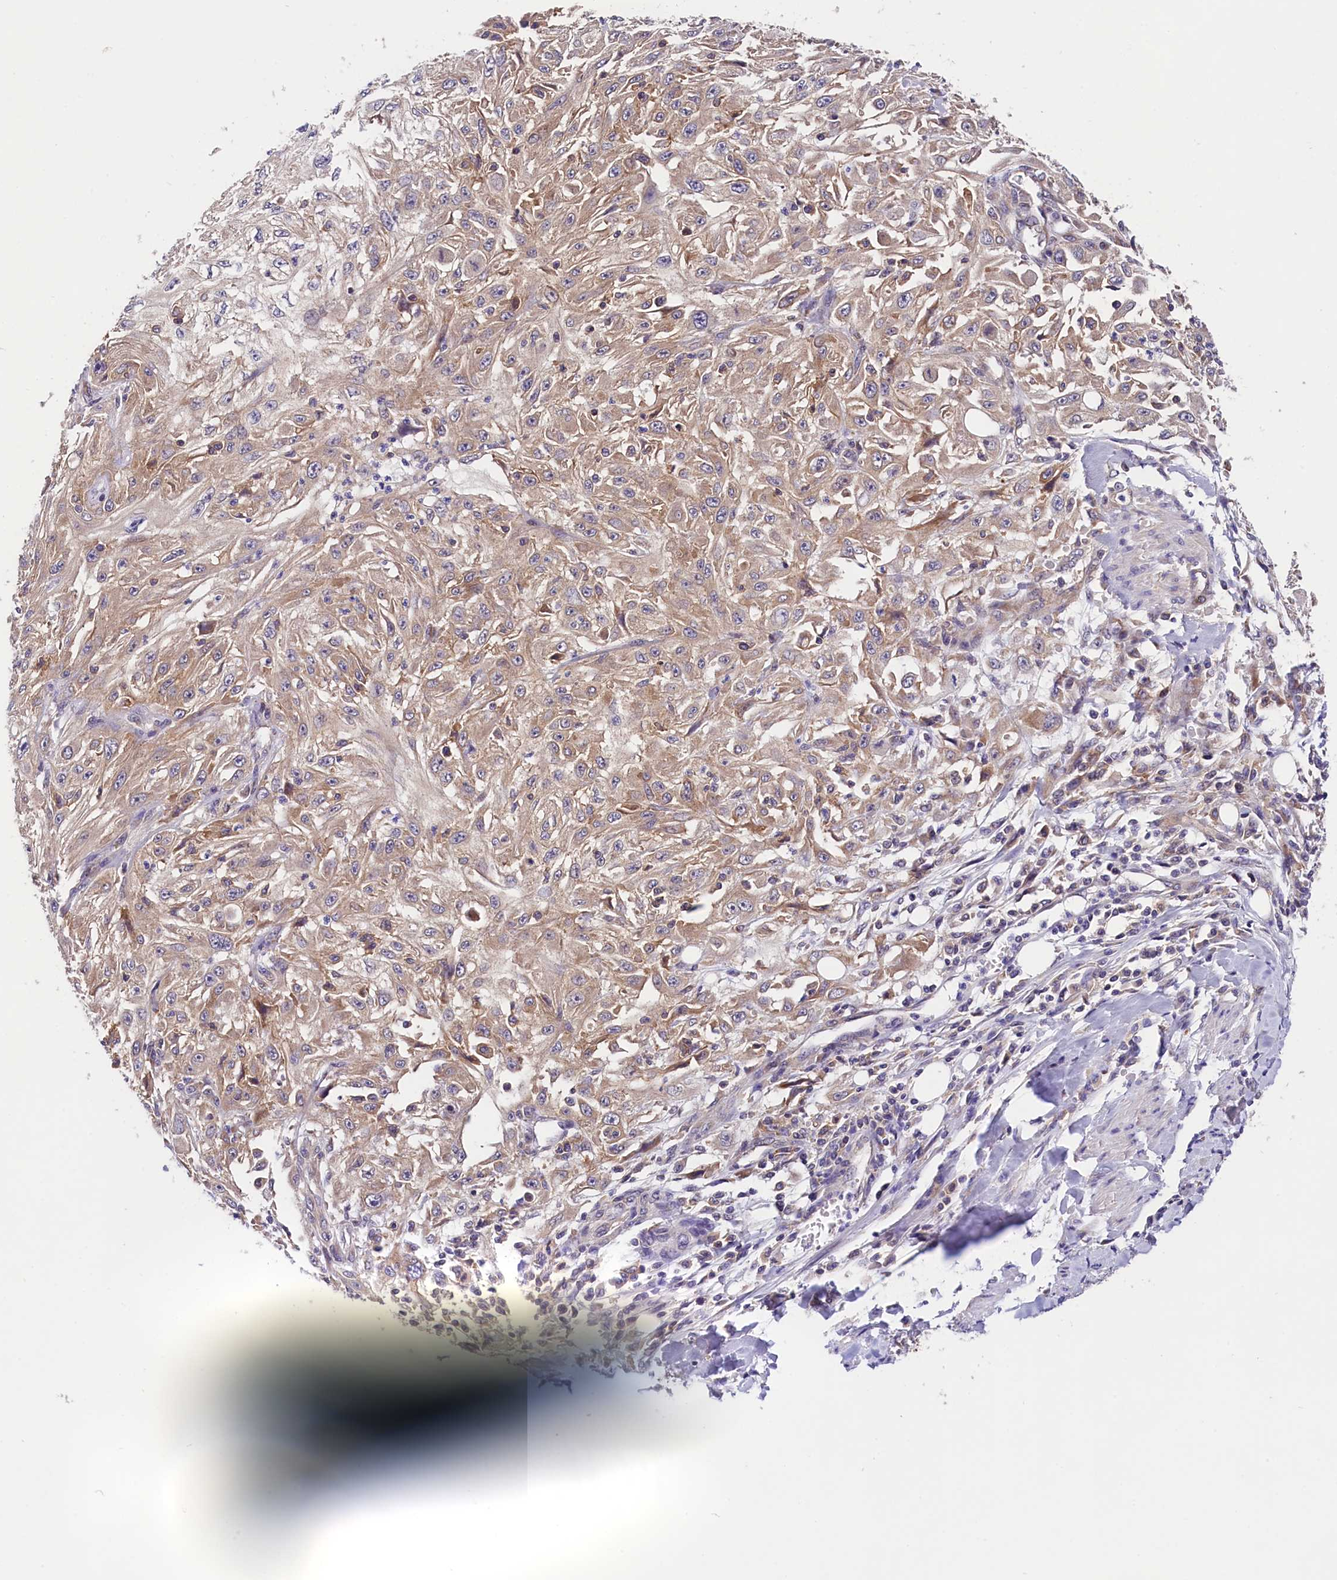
{"staining": {"intensity": "moderate", "quantity": "25%-75%", "location": "cytoplasmic/membranous"}, "tissue": "skin cancer", "cell_type": "Tumor cells", "image_type": "cancer", "snomed": [{"axis": "morphology", "description": "Squamous cell carcinoma, NOS"}, {"axis": "topography", "description": "Skin"}], "caption": "Skin cancer tissue exhibits moderate cytoplasmic/membranous positivity in approximately 25%-75% of tumor cells", "gene": "OAS3", "patient": {"sex": "male", "age": 75}}